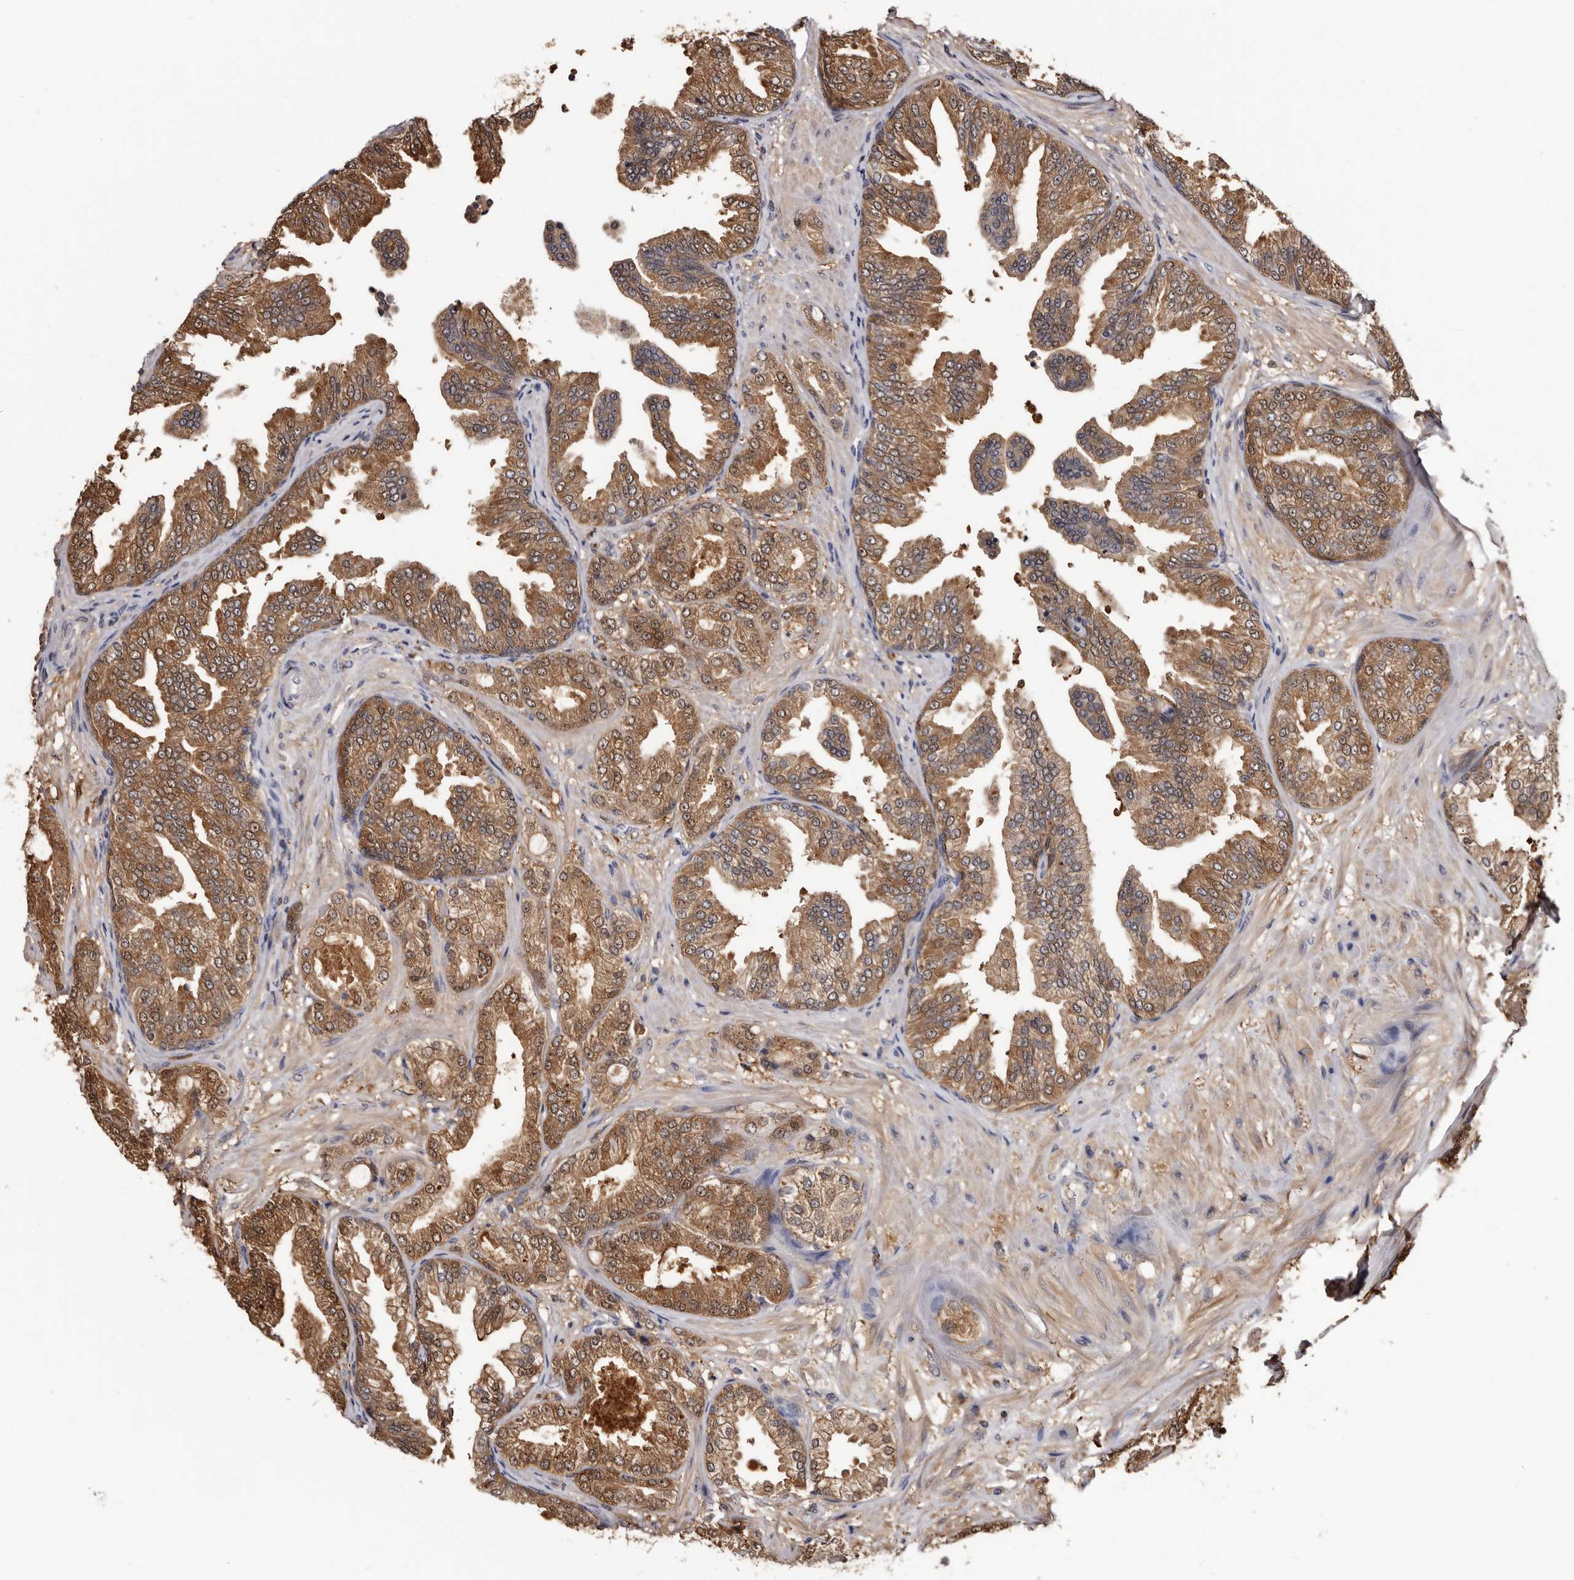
{"staining": {"intensity": "moderate", "quantity": ">75%", "location": "cytoplasmic/membranous,nuclear"}, "tissue": "prostate cancer", "cell_type": "Tumor cells", "image_type": "cancer", "snomed": [{"axis": "morphology", "description": "Adenocarcinoma, Low grade"}, {"axis": "topography", "description": "Prostate"}], "caption": "Moderate cytoplasmic/membranous and nuclear protein staining is present in approximately >75% of tumor cells in prostate cancer (low-grade adenocarcinoma). The protein is shown in brown color, while the nuclei are stained blue.", "gene": "DNPH1", "patient": {"sex": "male", "age": 63}}